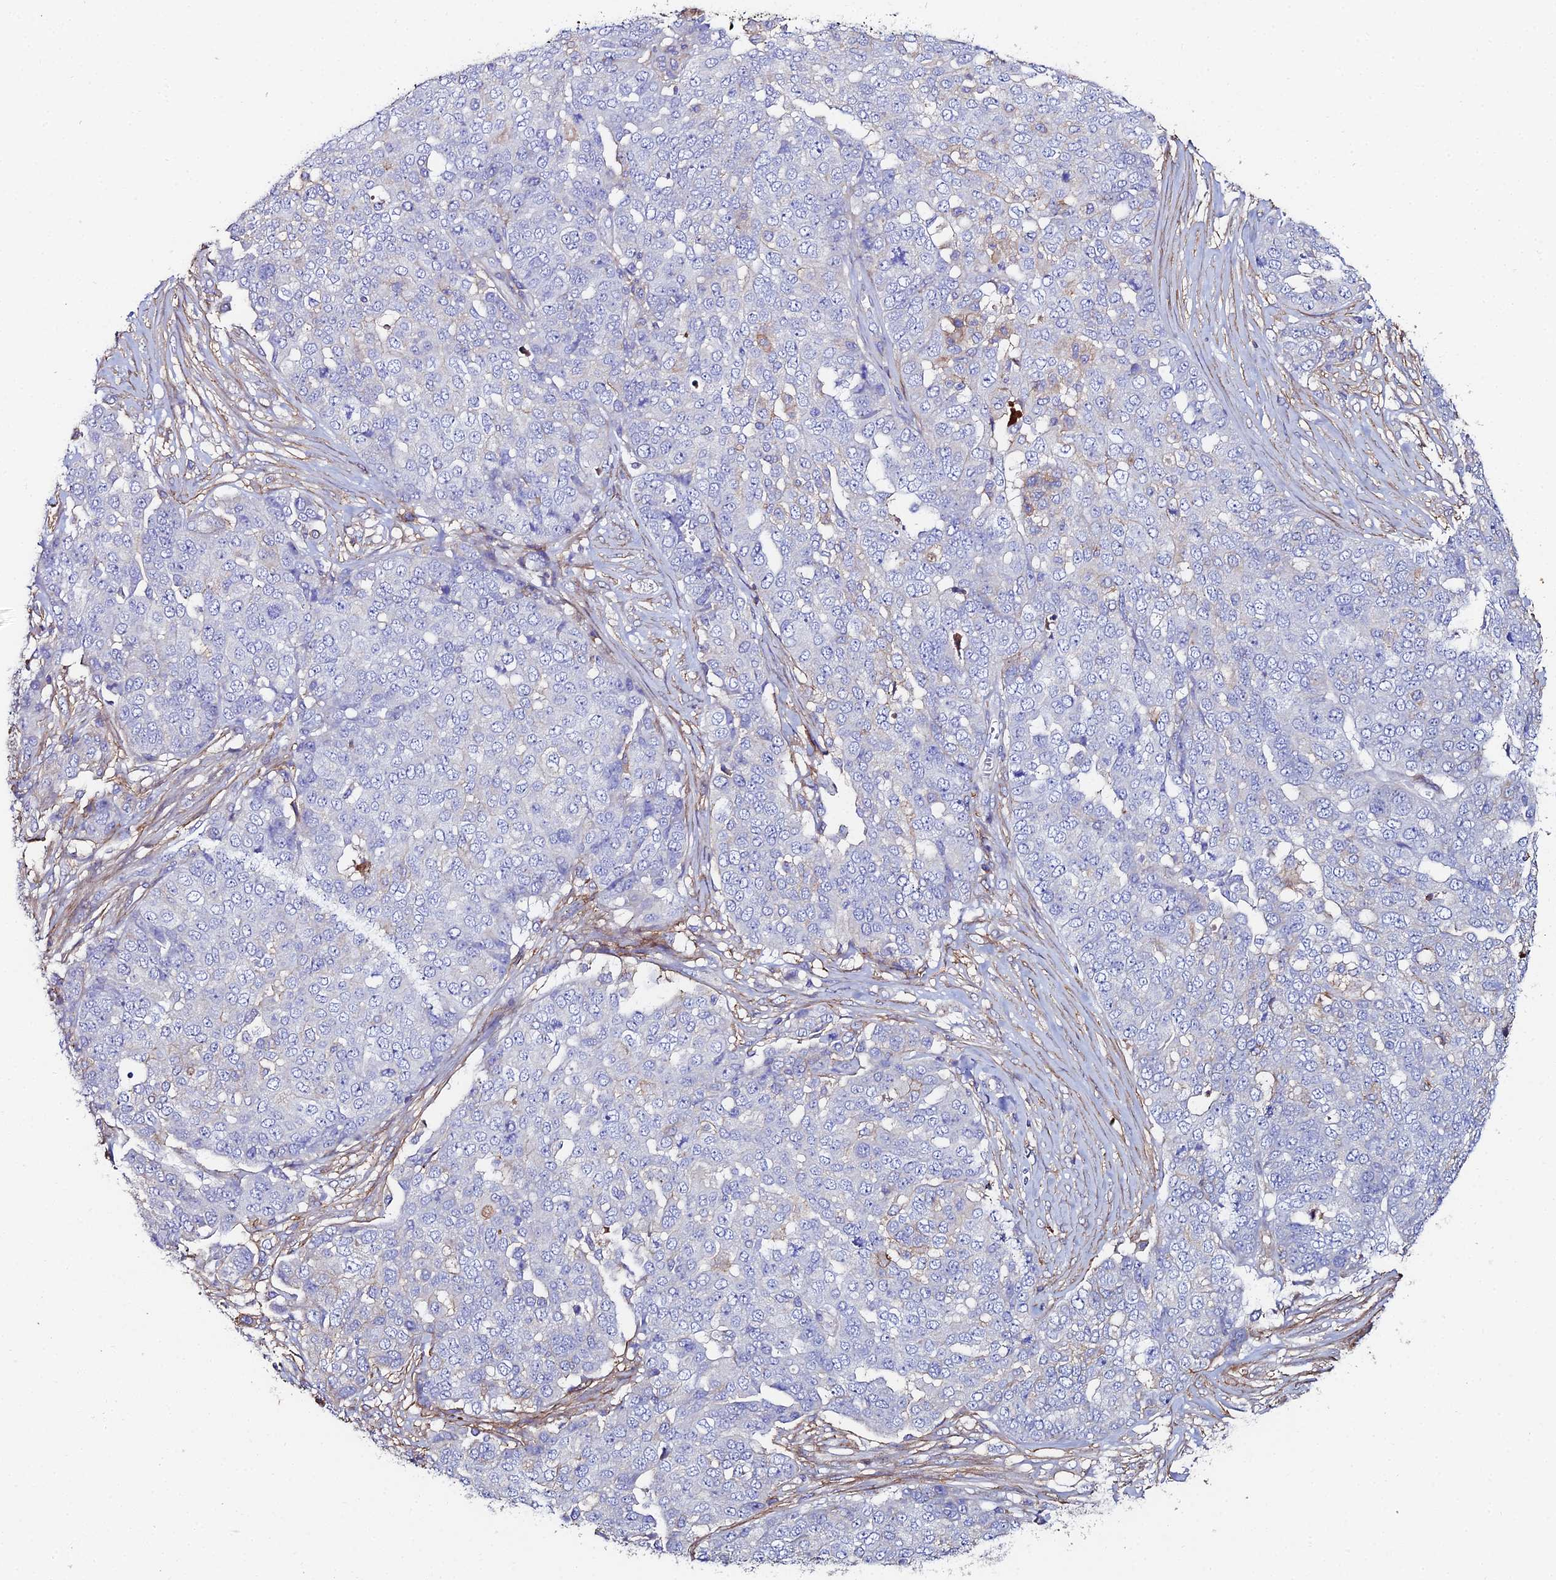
{"staining": {"intensity": "negative", "quantity": "none", "location": "none"}, "tissue": "ovarian cancer", "cell_type": "Tumor cells", "image_type": "cancer", "snomed": [{"axis": "morphology", "description": "Cystadenocarcinoma, serous, NOS"}, {"axis": "topography", "description": "Soft tissue"}, {"axis": "topography", "description": "Ovary"}], "caption": "Tumor cells are negative for protein expression in human ovarian cancer.", "gene": "C6", "patient": {"sex": "female", "age": 57}}